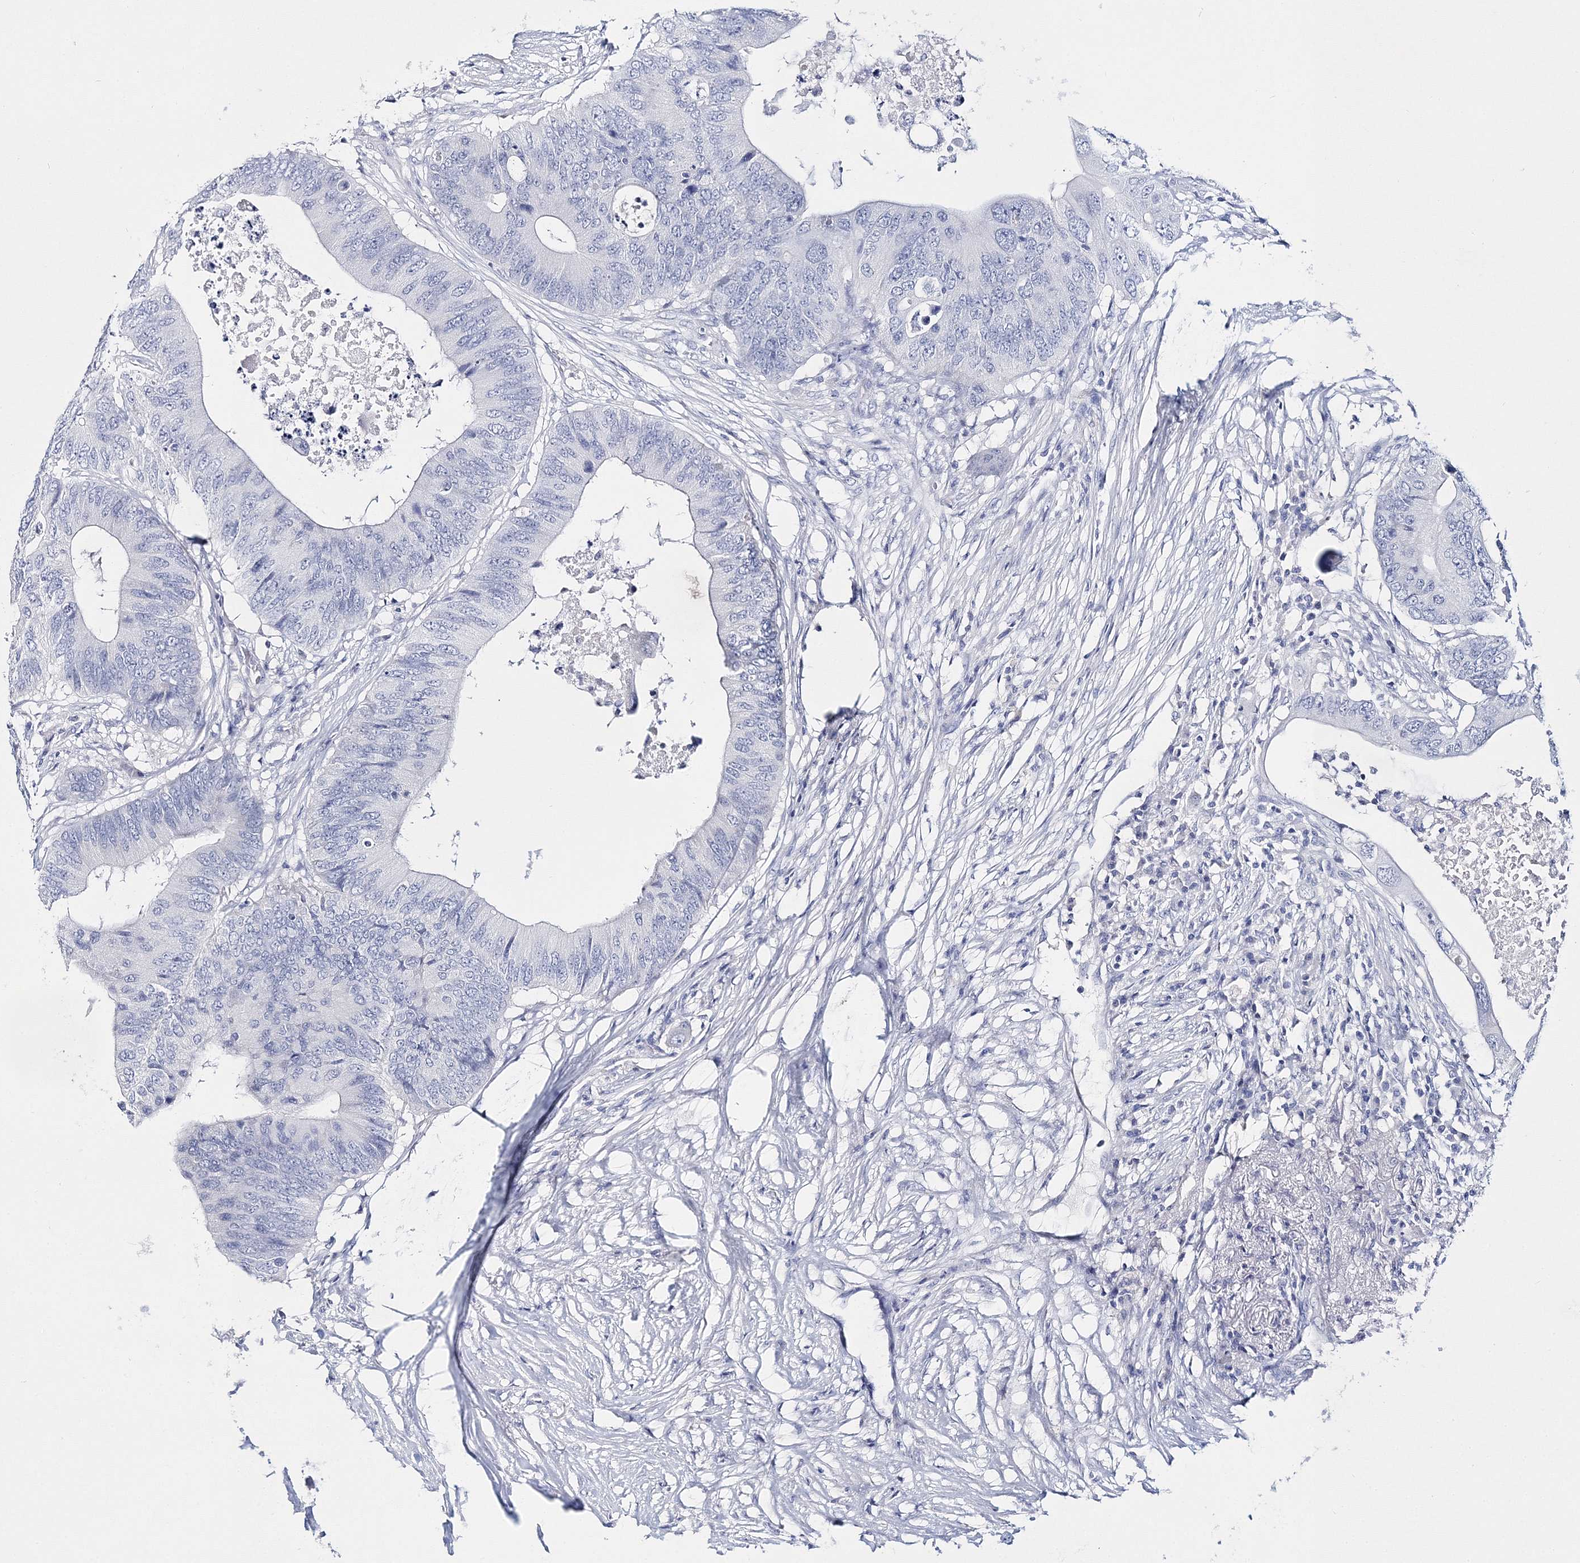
{"staining": {"intensity": "negative", "quantity": "none", "location": "none"}, "tissue": "colorectal cancer", "cell_type": "Tumor cells", "image_type": "cancer", "snomed": [{"axis": "morphology", "description": "Adenocarcinoma, NOS"}, {"axis": "topography", "description": "Colon"}], "caption": "Immunohistochemical staining of colorectal adenocarcinoma exhibits no significant staining in tumor cells. The staining is performed using DAB (3,3'-diaminobenzidine) brown chromogen with nuclei counter-stained in using hematoxylin.", "gene": "MYOZ2", "patient": {"sex": "male", "age": 71}}